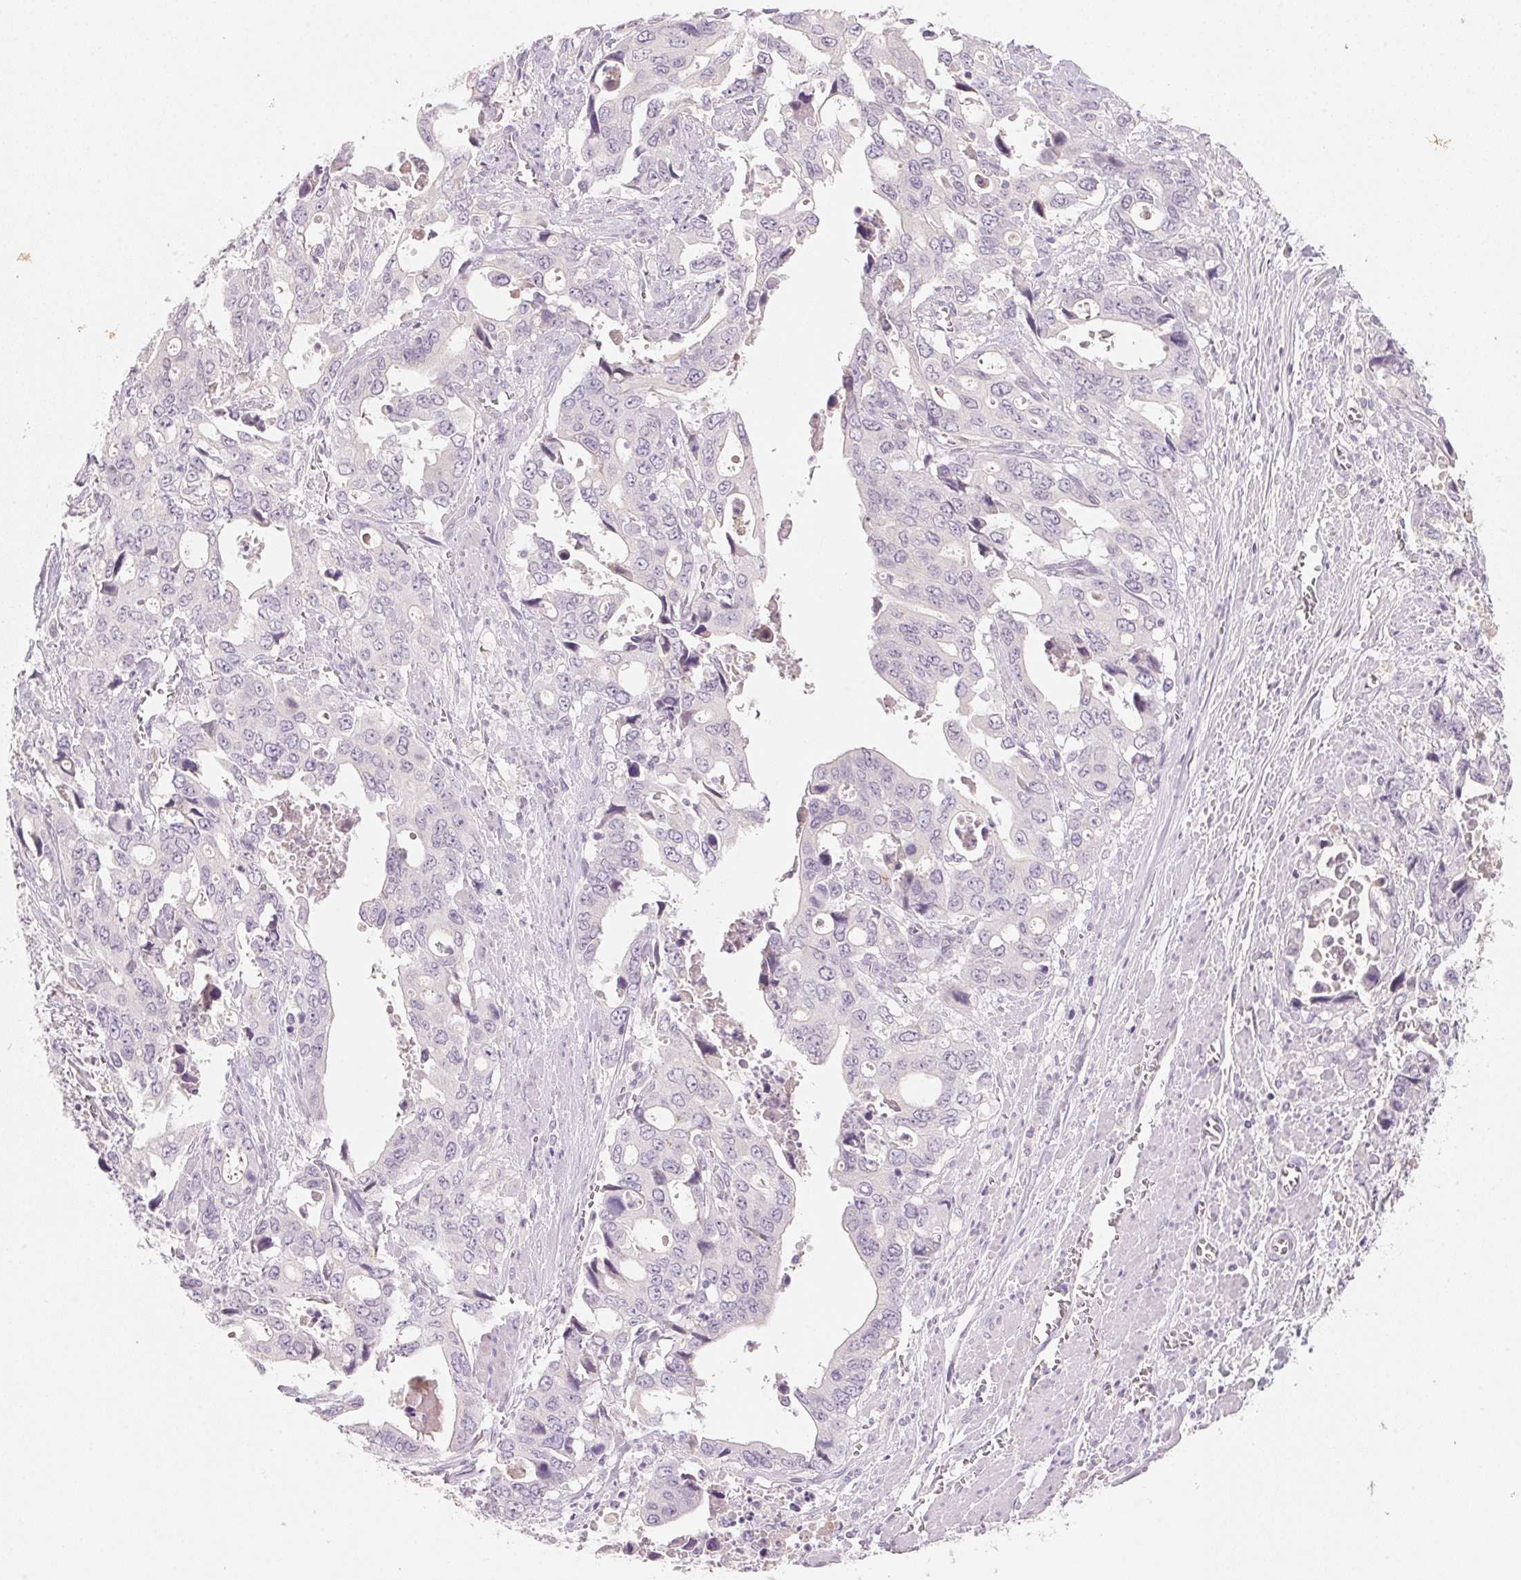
{"staining": {"intensity": "negative", "quantity": "none", "location": "none"}, "tissue": "stomach cancer", "cell_type": "Tumor cells", "image_type": "cancer", "snomed": [{"axis": "morphology", "description": "Adenocarcinoma, NOS"}, {"axis": "topography", "description": "Stomach, upper"}], "caption": "A high-resolution histopathology image shows immunohistochemistry (IHC) staining of stomach adenocarcinoma, which reveals no significant positivity in tumor cells. Nuclei are stained in blue.", "gene": "MCOLN3", "patient": {"sex": "male", "age": 74}}